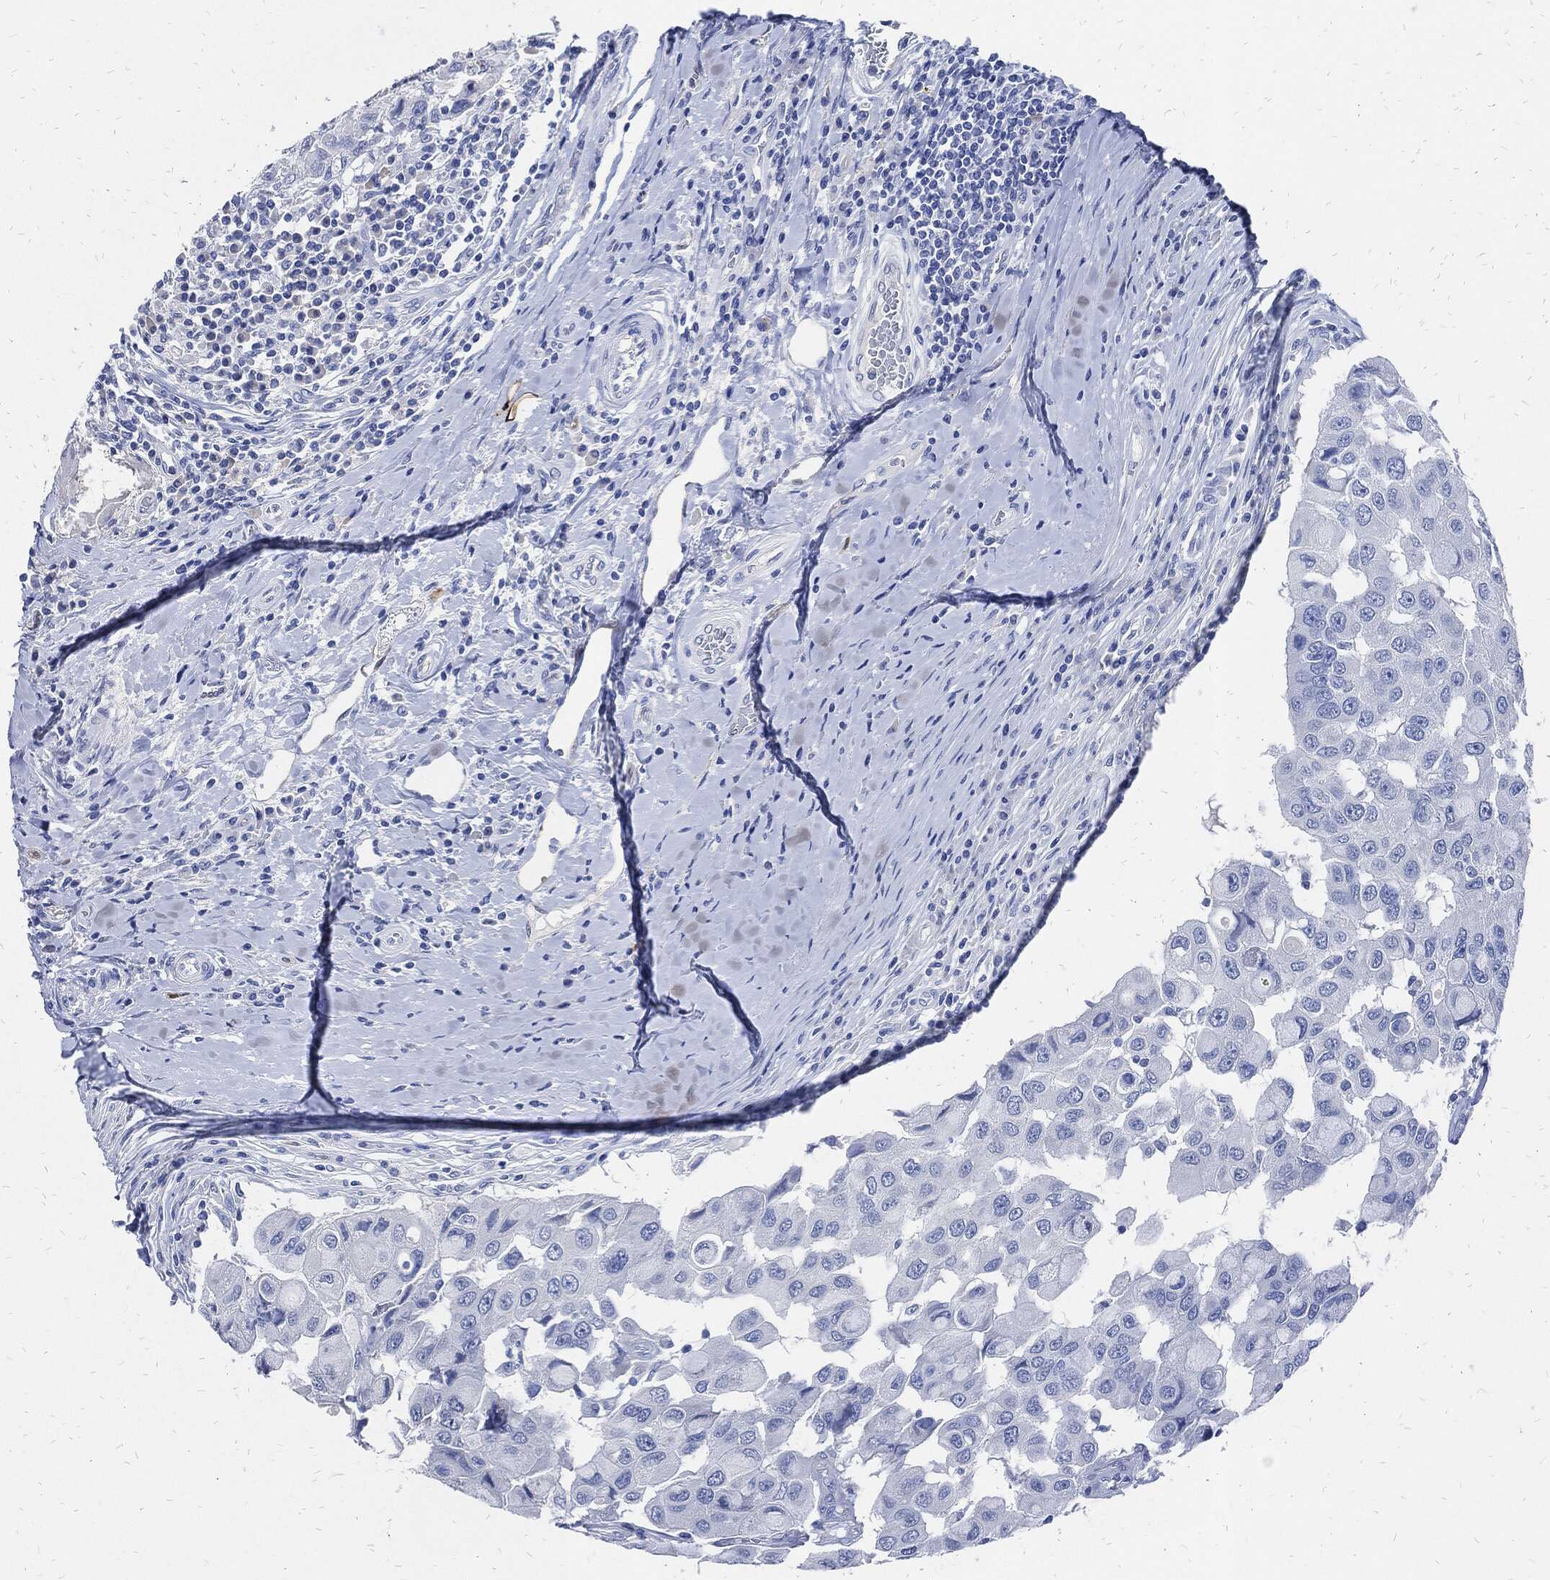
{"staining": {"intensity": "negative", "quantity": "none", "location": "none"}, "tissue": "breast cancer", "cell_type": "Tumor cells", "image_type": "cancer", "snomed": [{"axis": "morphology", "description": "Duct carcinoma"}, {"axis": "topography", "description": "Breast"}], "caption": "Micrograph shows no protein positivity in tumor cells of breast infiltrating ductal carcinoma tissue. (Stains: DAB (3,3'-diaminobenzidine) immunohistochemistry (IHC) with hematoxylin counter stain, Microscopy: brightfield microscopy at high magnification).", "gene": "FABP4", "patient": {"sex": "female", "age": 27}}